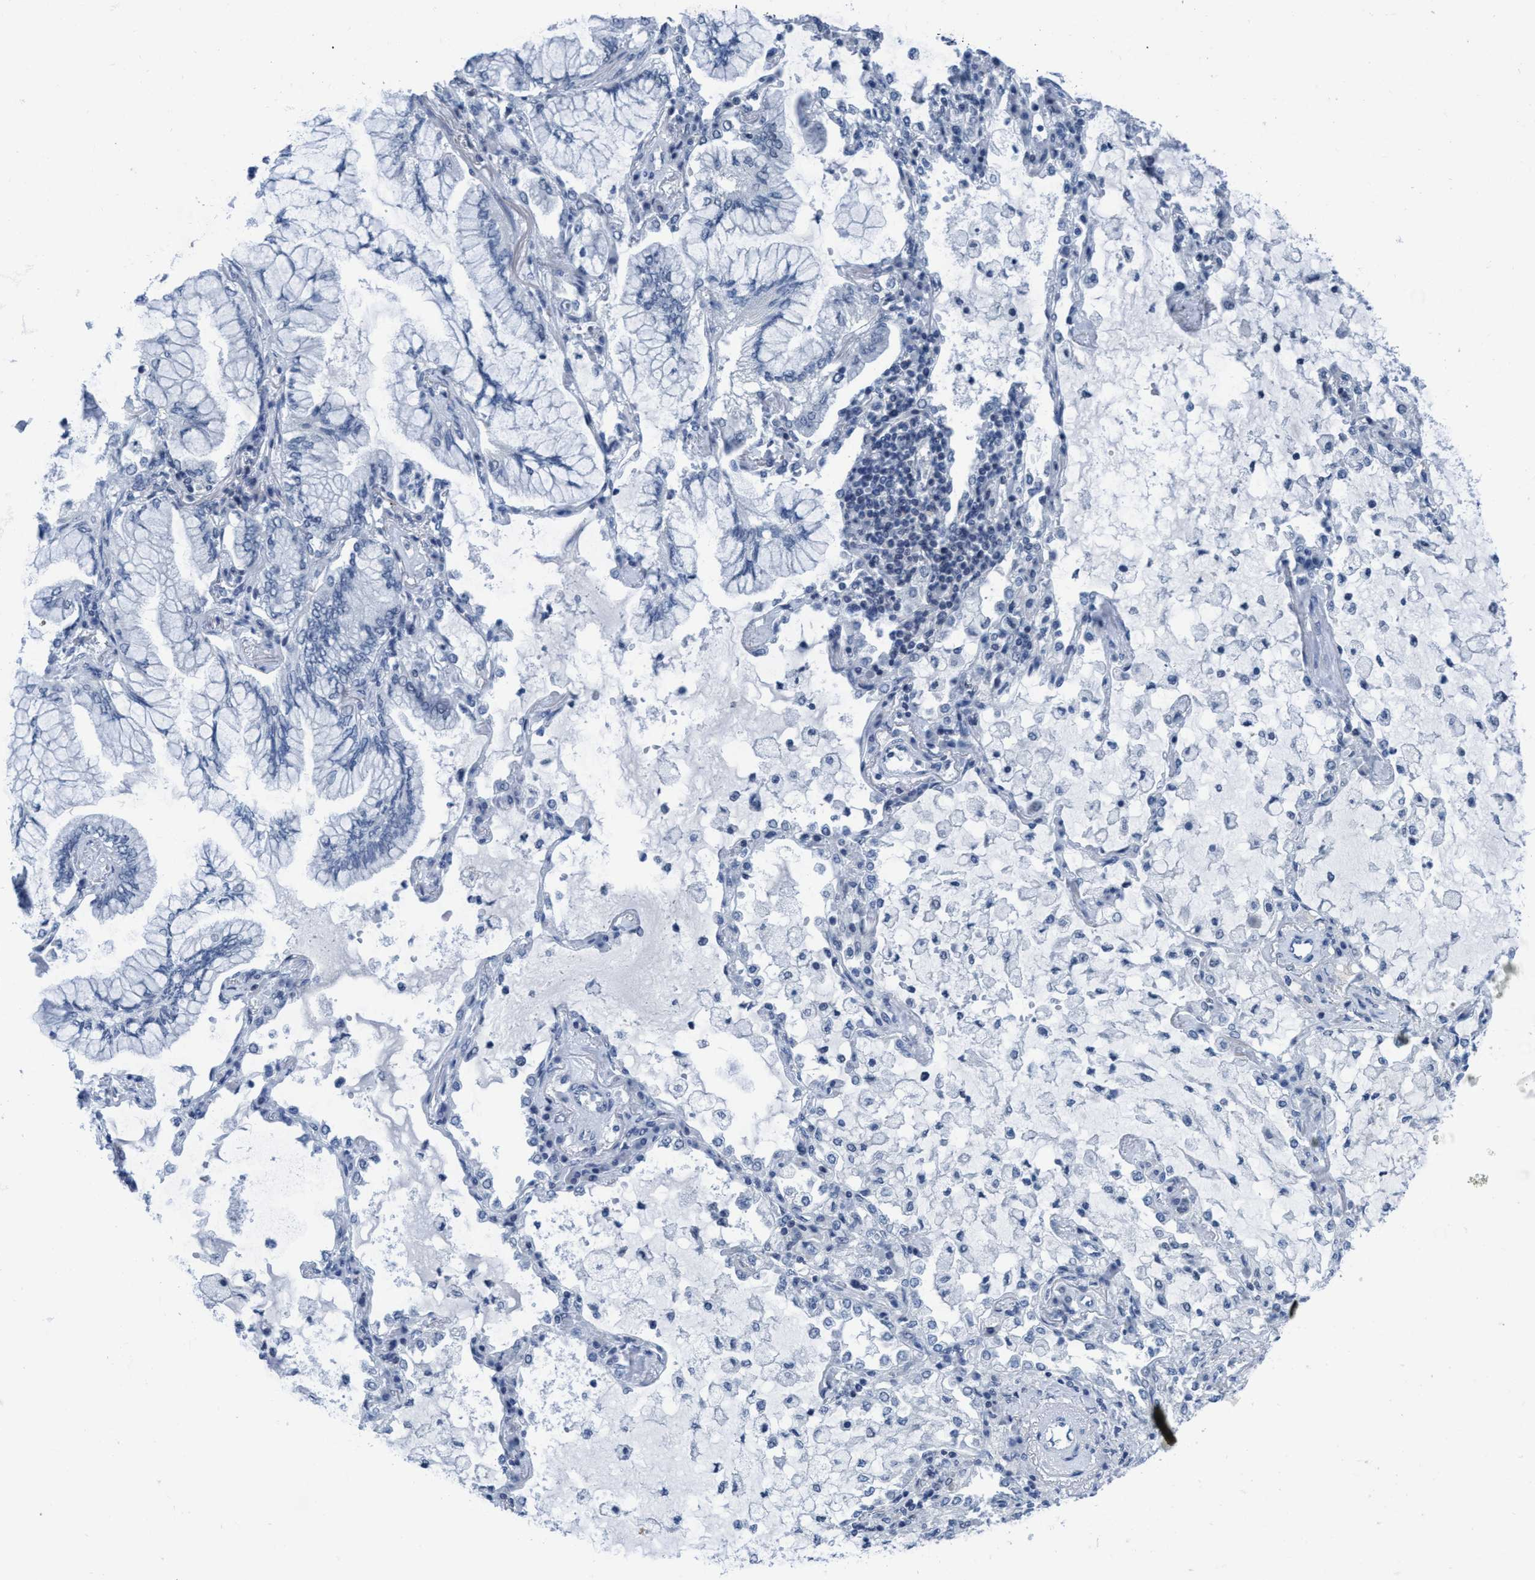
{"staining": {"intensity": "negative", "quantity": "none", "location": "none"}, "tissue": "lung cancer", "cell_type": "Tumor cells", "image_type": "cancer", "snomed": [{"axis": "morphology", "description": "Adenocarcinoma, NOS"}, {"axis": "topography", "description": "Lung"}], "caption": "The immunohistochemistry (IHC) micrograph has no significant expression in tumor cells of lung adenocarcinoma tissue.", "gene": "DNAI1", "patient": {"sex": "female", "age": 70}}